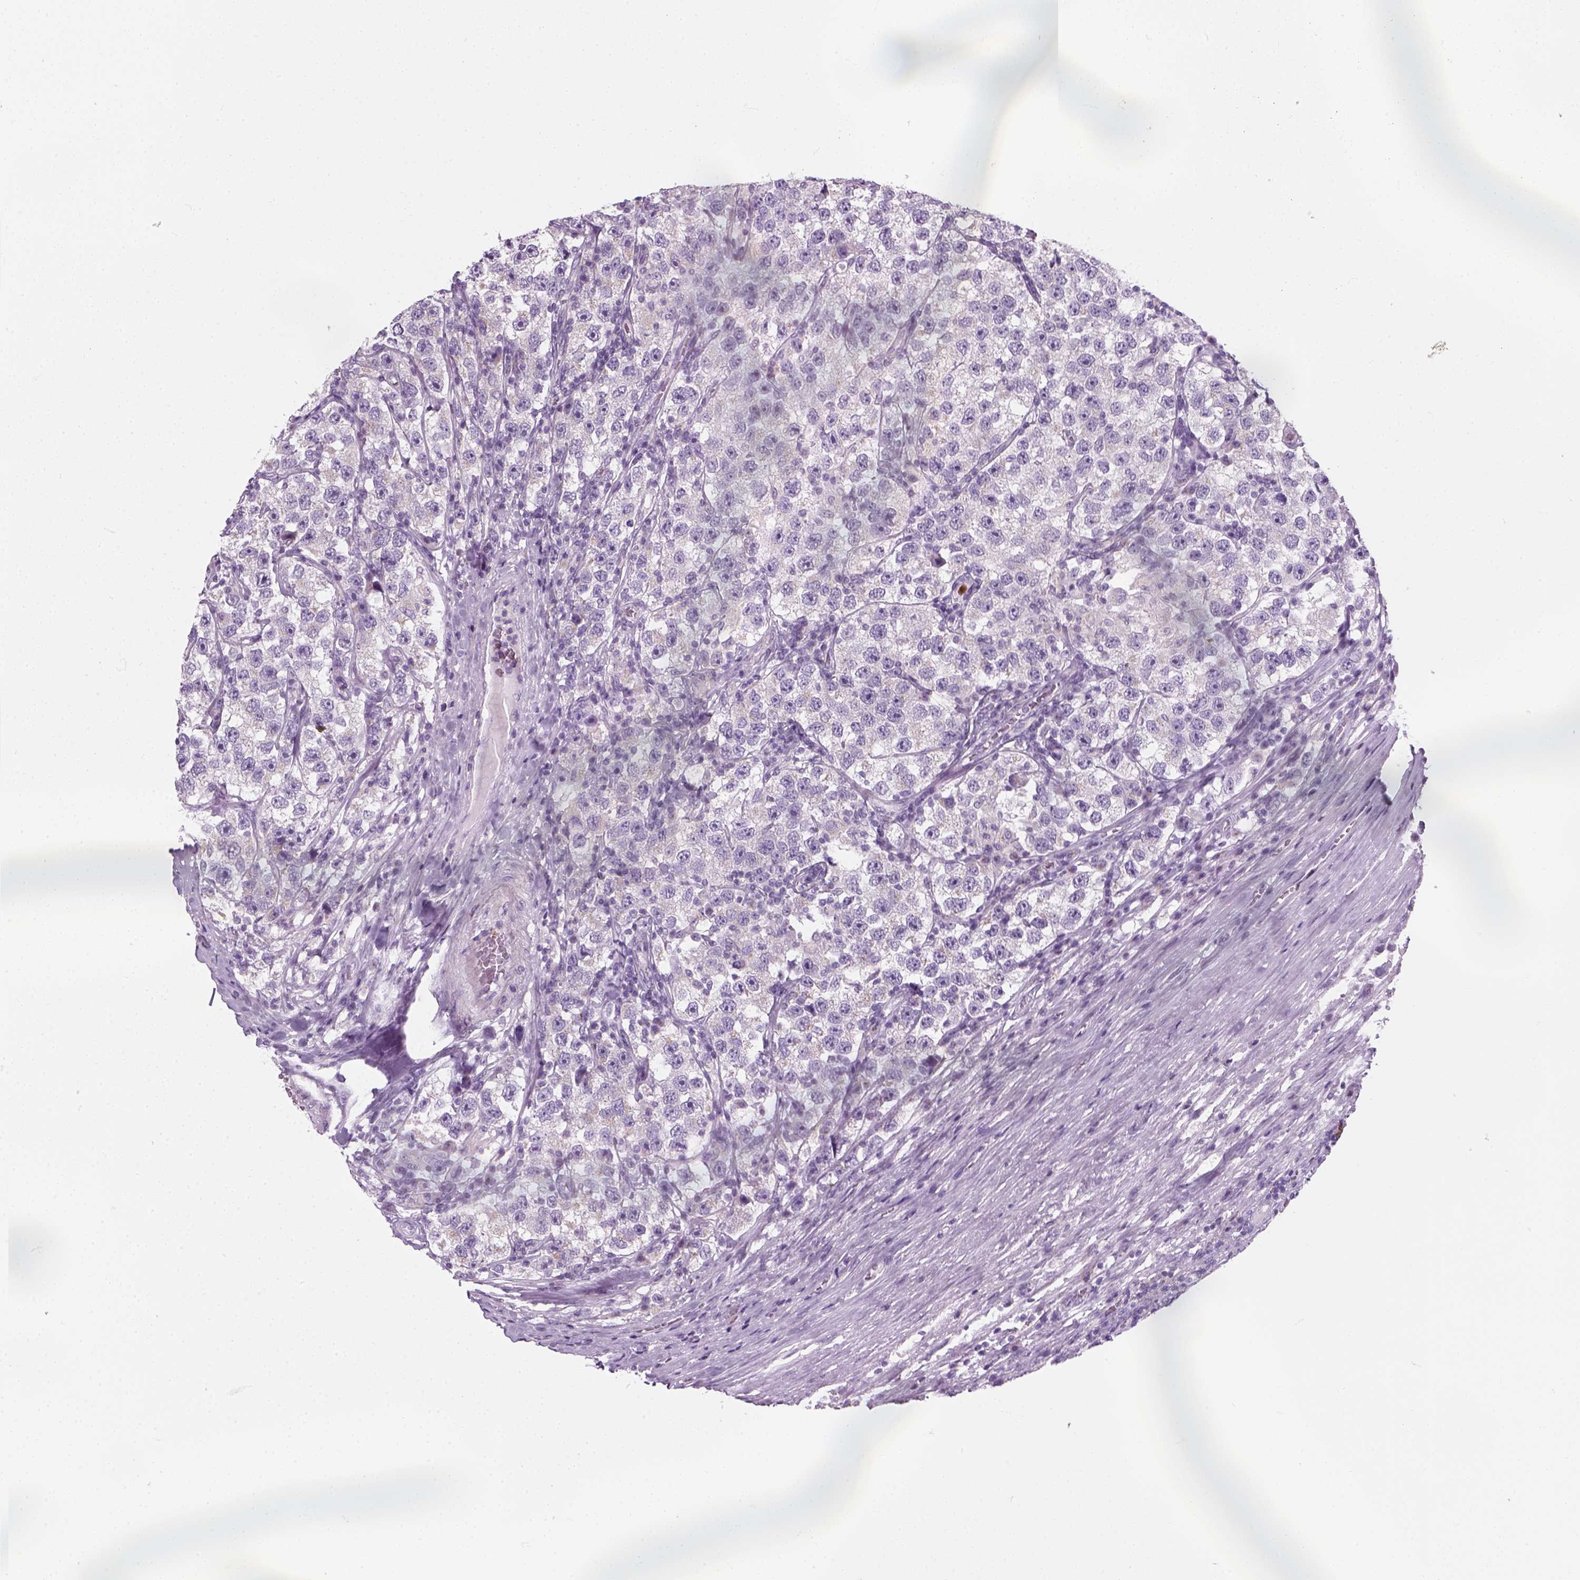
{"staining": {"intensity": "negative", "quantity": "none", "location": "none"}, "tissue": "testis cancer", "cell_type": "Tumor cells", "image_type": "cancer", "snomed": [{"axis": "morphology", "description": "Seminoma, NOS"}, {"axis": "topography", "description": "Testis"}], "caption": "Immunohistochemistry (IHC) image of human seminoma (testis) stained for a protein (brown), which demonstrates no expression in tumor cells.", "gene": "IL4", "patient": {"sex": "male", "age": 26}}